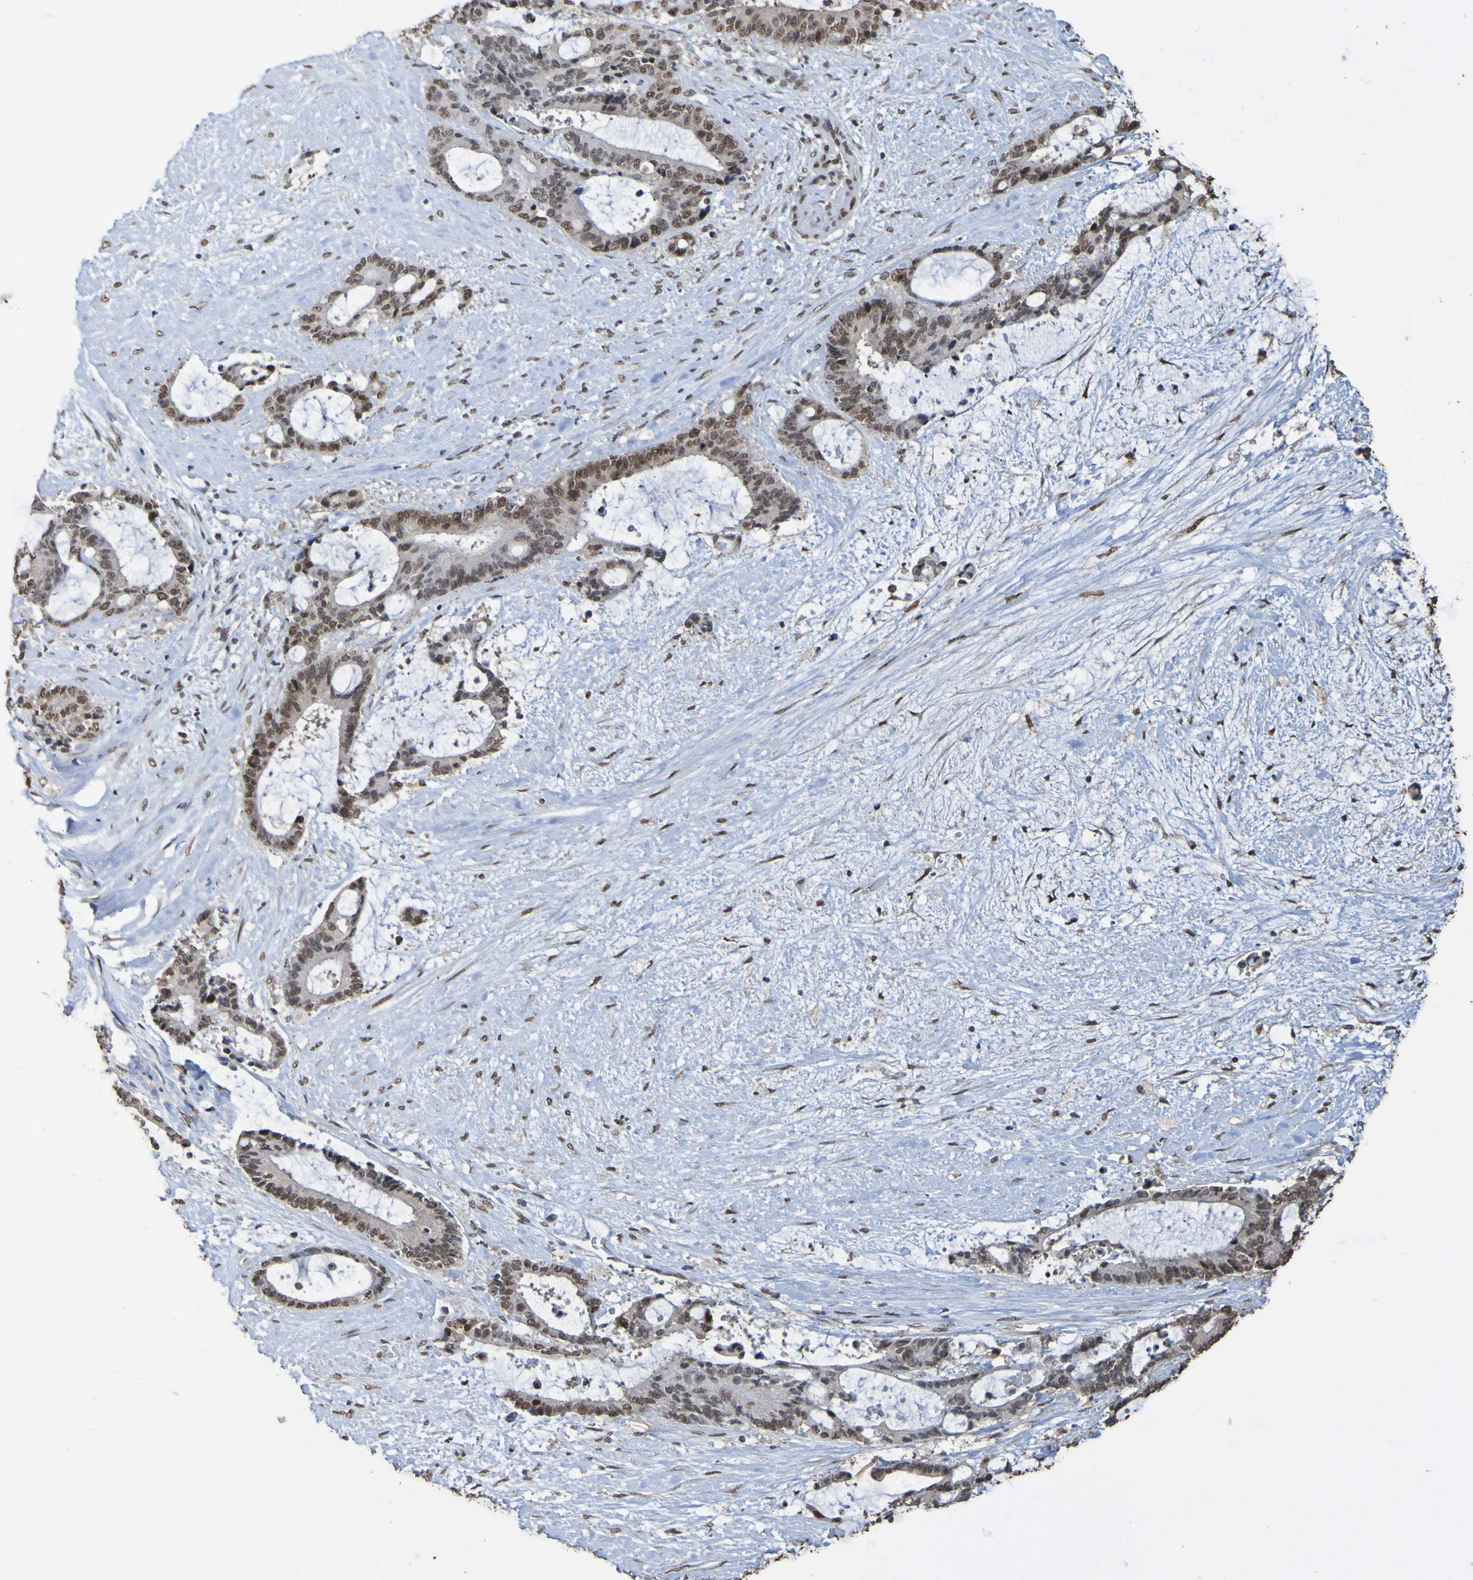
{"staining": {"intensity": "moderate", "quantity": ">75%", "location": "nuclear"}, "tissue": "liver cancer", "cell_type": "Tumor cells", "image_type": "cancer", "snomed": [{"axis": "morphology", "description": "Normal tissue, NOS"}, {"axis": "morphology", "description": "Cholangiocarcinoma"}, {"axis": "topography", "description": "Liver"}, {"axis": "topography", "description": "Peripheral nerve tissue"}], "caption": "Approximately >75% of tumor cells in human cholangiocarcinoma (liver) show moderate nuclear protein staining as visualized by brown immunohistochemical staining.", "gene": "ALKBH2", "patient": {"sex": "female", "age": 73}}